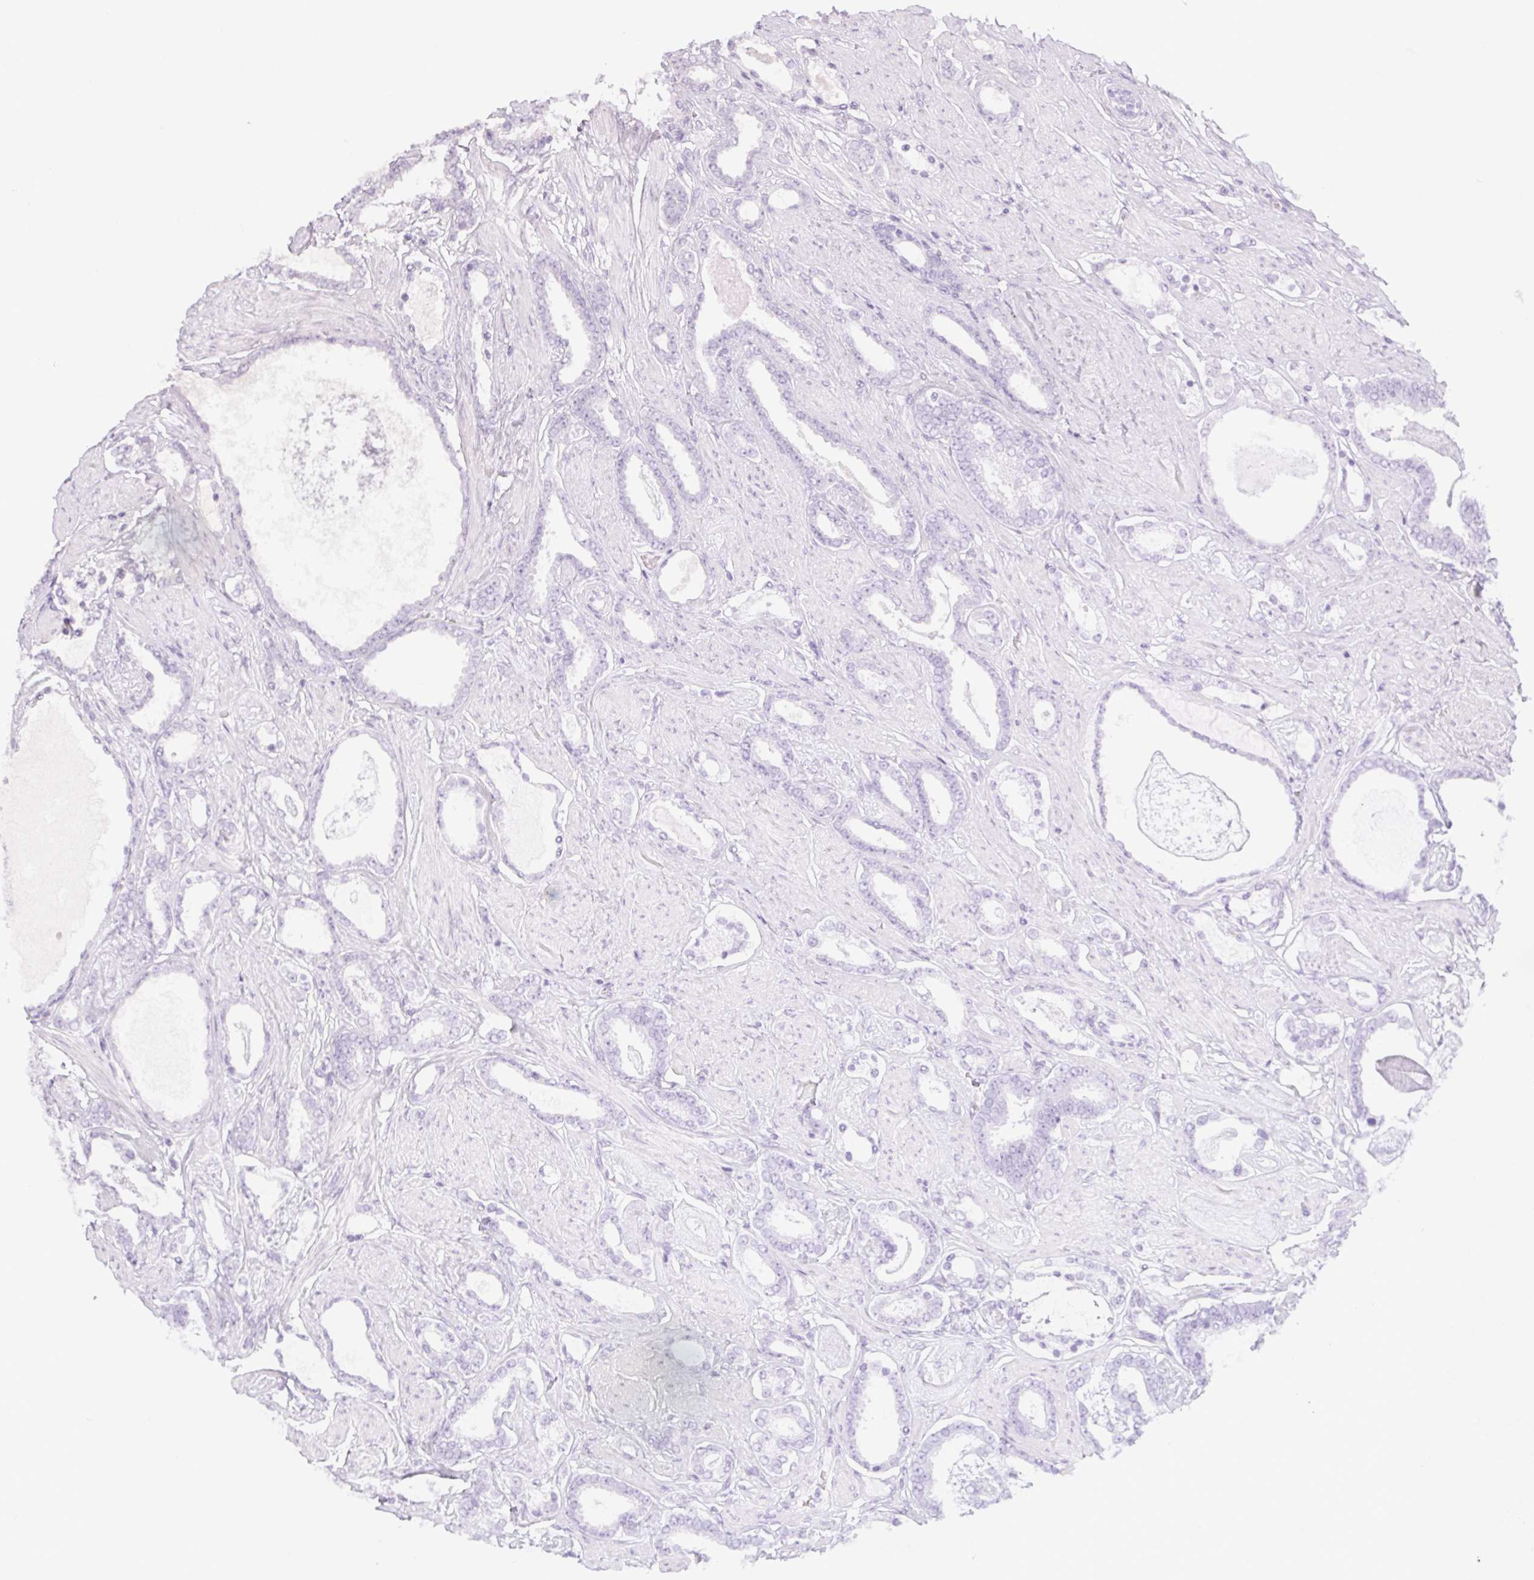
{"staining": {"intensity": "negative", "quantity": "none", "location": "none"}, "tissue": "prostate cancer", "cell_type": "Tumor cells", "image_type": "cancer", "snomed": [{"axis": "morphology", "description": "Adenocarcinoma, High grade"}, {"axis": "topography", "description": "Prostate"}], "caption": "There is no significant expression in tumor cells of high-grade adenocarcinoma (prostate).", "gene": "CTCFL", "patient": {"sex": "male", "age": 63}}